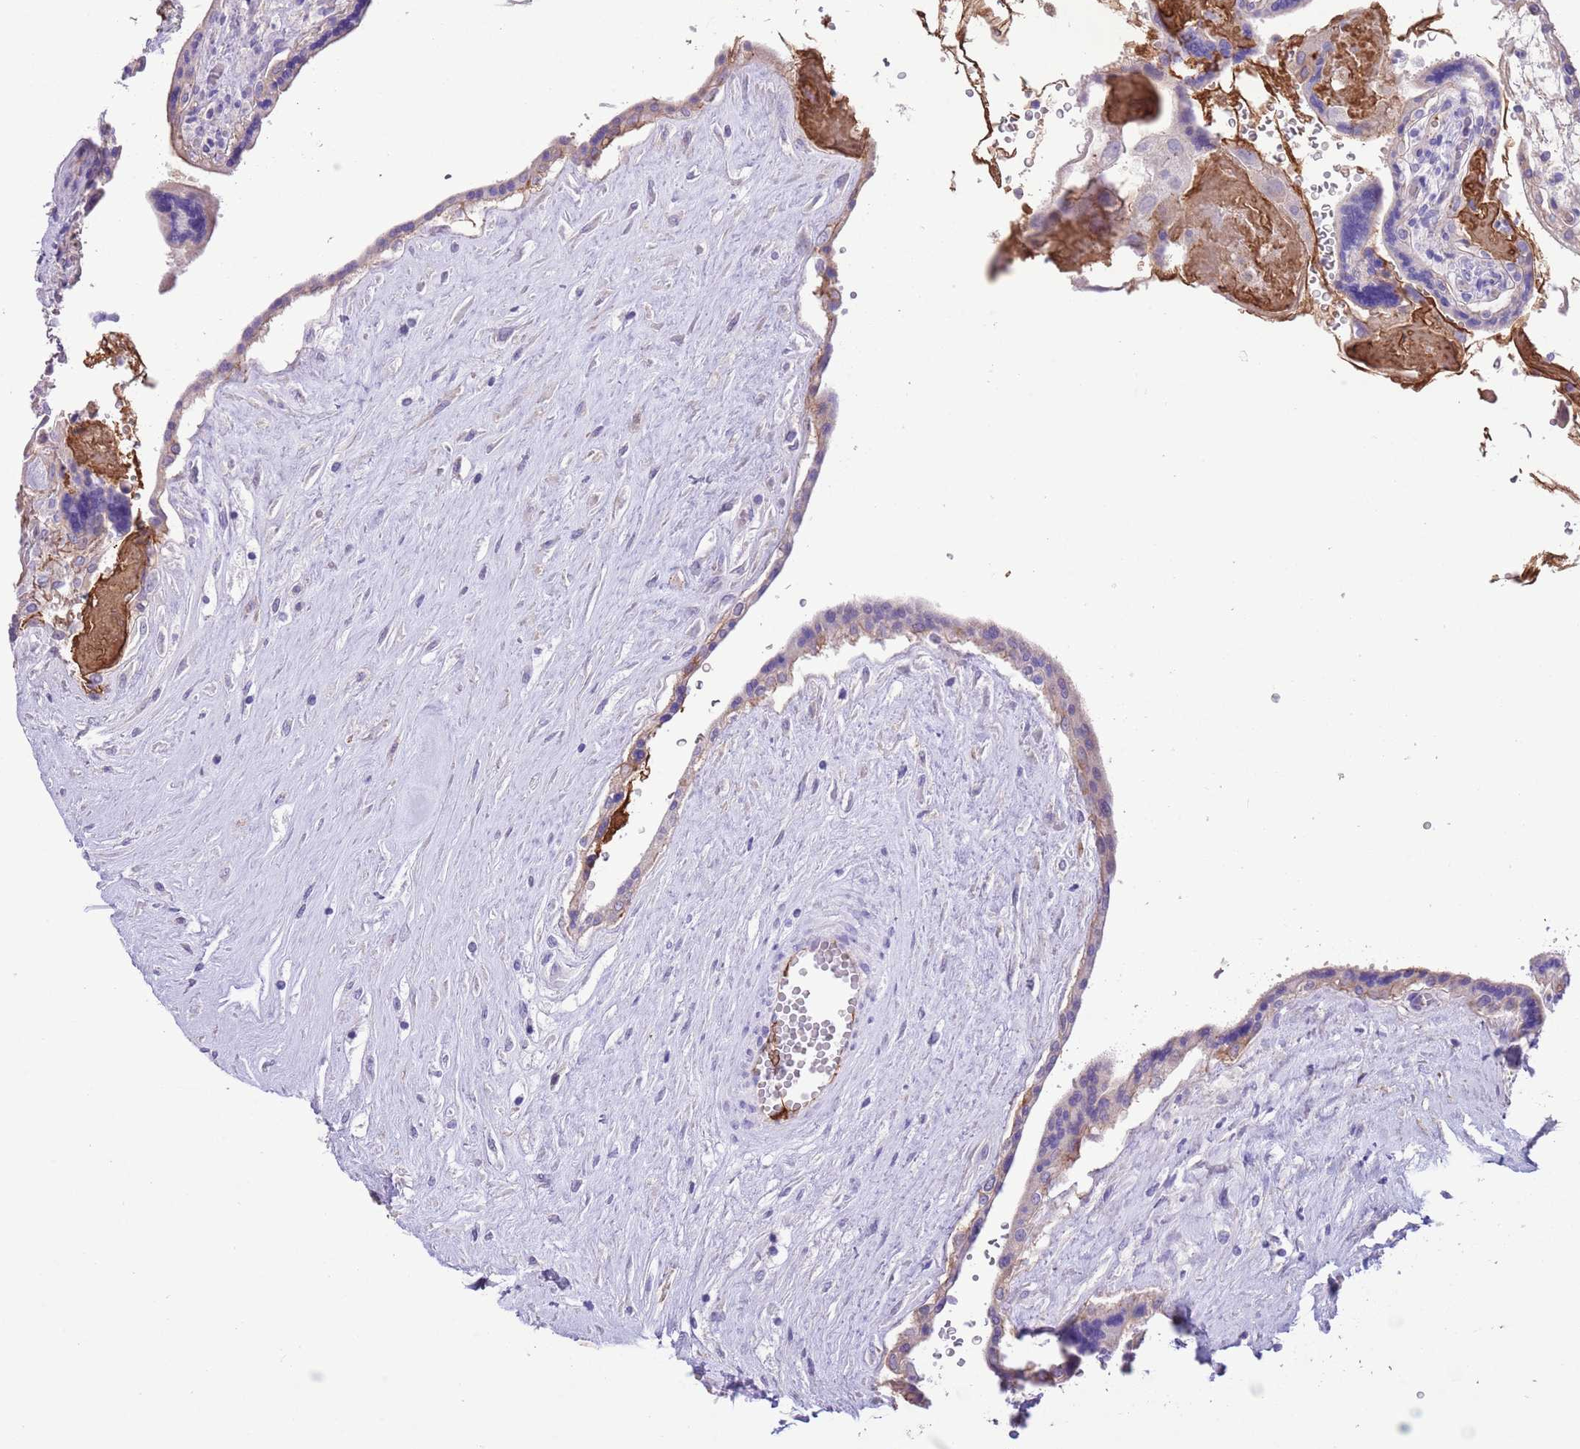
{"staining": {"intensity": "negative", "quantity": "none", "location": "none"}, "tissue": "placenta", "cell_type": "Trophoblastic cells", "image_type": "normal", "snomed": [{"axis": "morphology", "description": "Normal tissue, NOS"}, {"axis": "topography", "description": "Placenta"}], "caption": "This is a micrograph of immunohistochemistry (IHC) staining of benign placenta, which shows no positivity in trophoblastic cells.", "gene": "IGF1", "patient": {"sex": "female", "age": 37}}